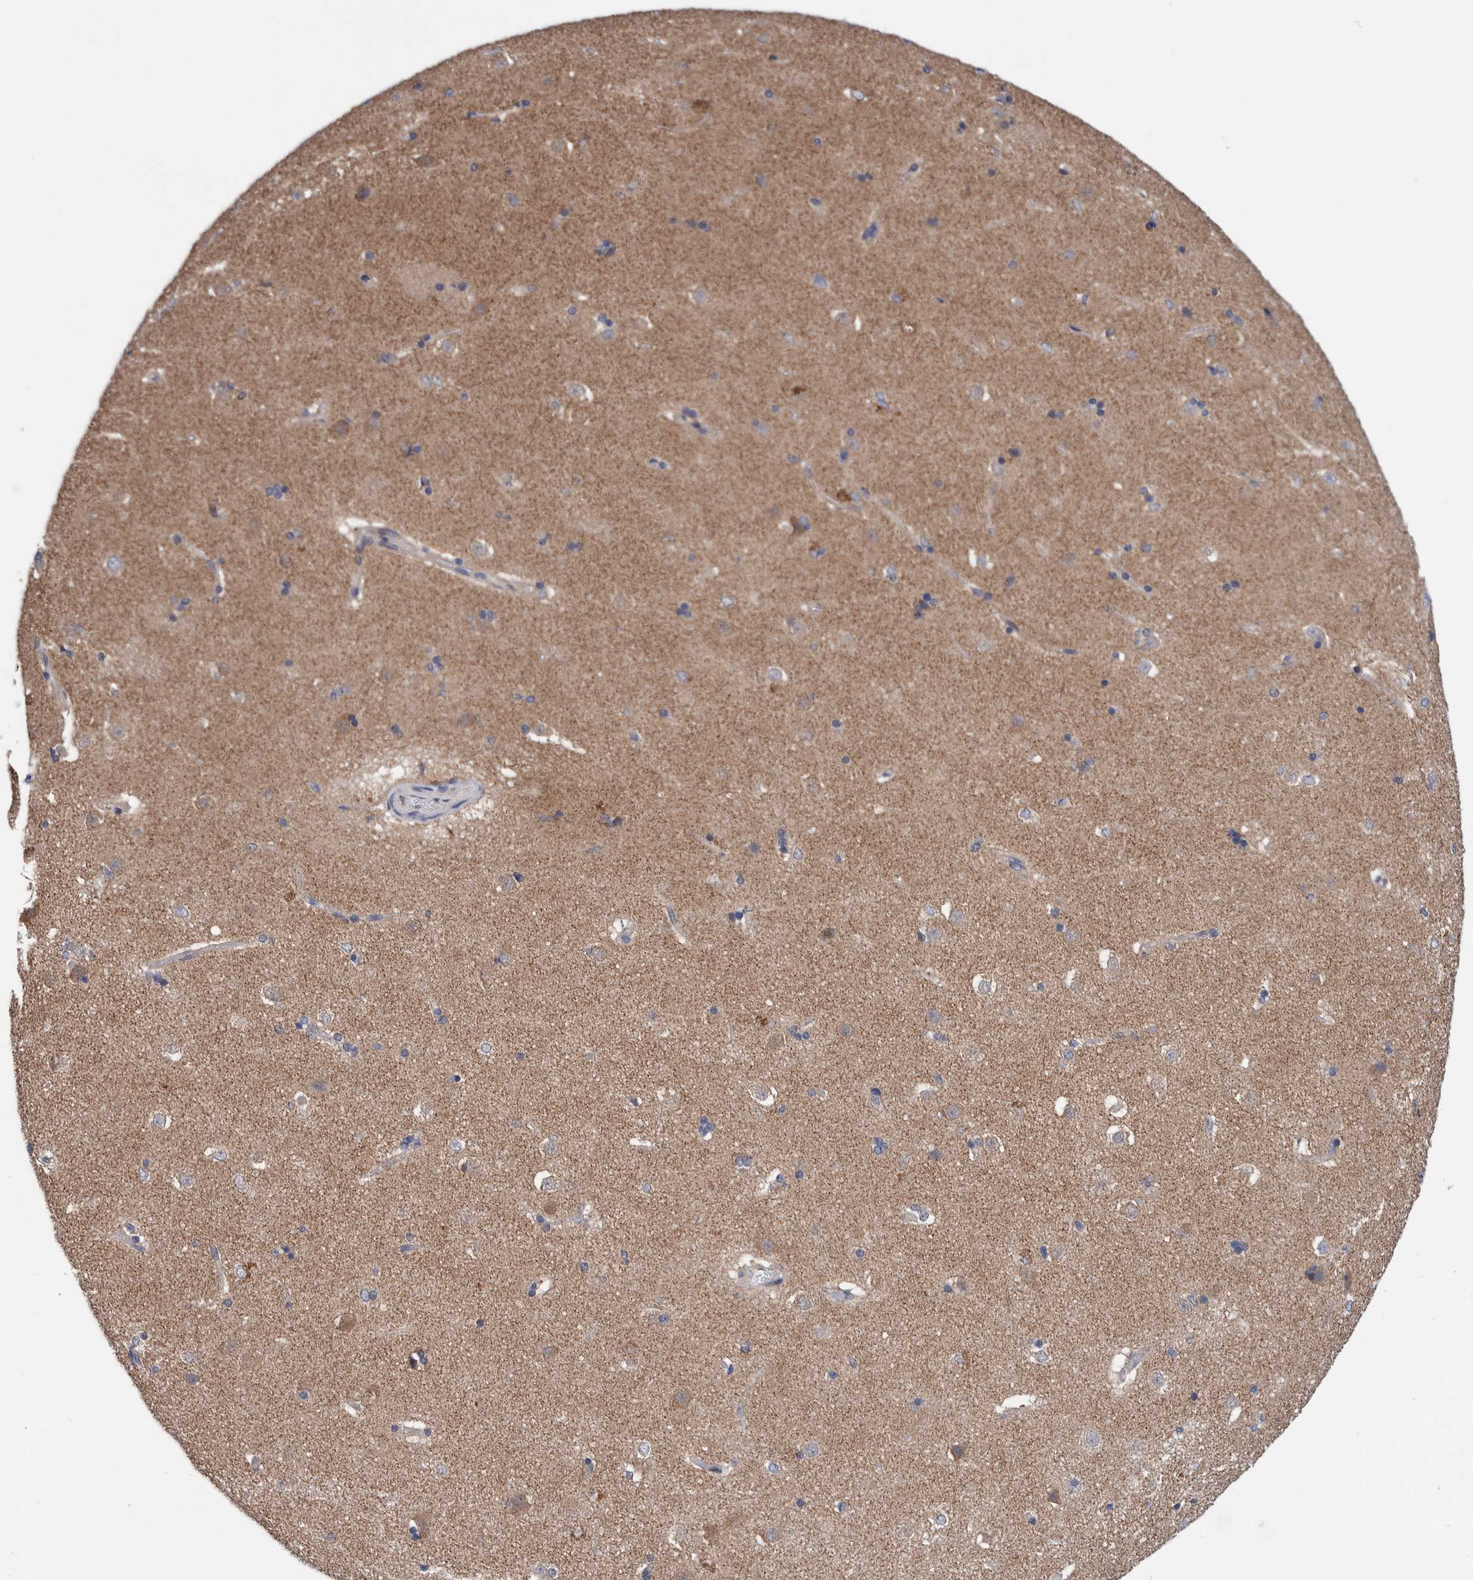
{"staining": {"intensity": "weak", "quantity": "25%-75%", "location": "cytoplasmic/membranous"}, "tissue": "caudate", "cell_type": "Glial cells", "image_type": "normal", "snomed": [{"axis": "morphology", "description": "Normal tissue, NOS"}, {"axis": "topography", "description": "Lateral ventricle wall"}], "caption": "Protein staining of normal caudate shows weak cytoplasmic/membranous positivity in approximately 25%-75% of glial cells.", "gene": "PFAS", "patient": {"sex": "female", "age": 19}}